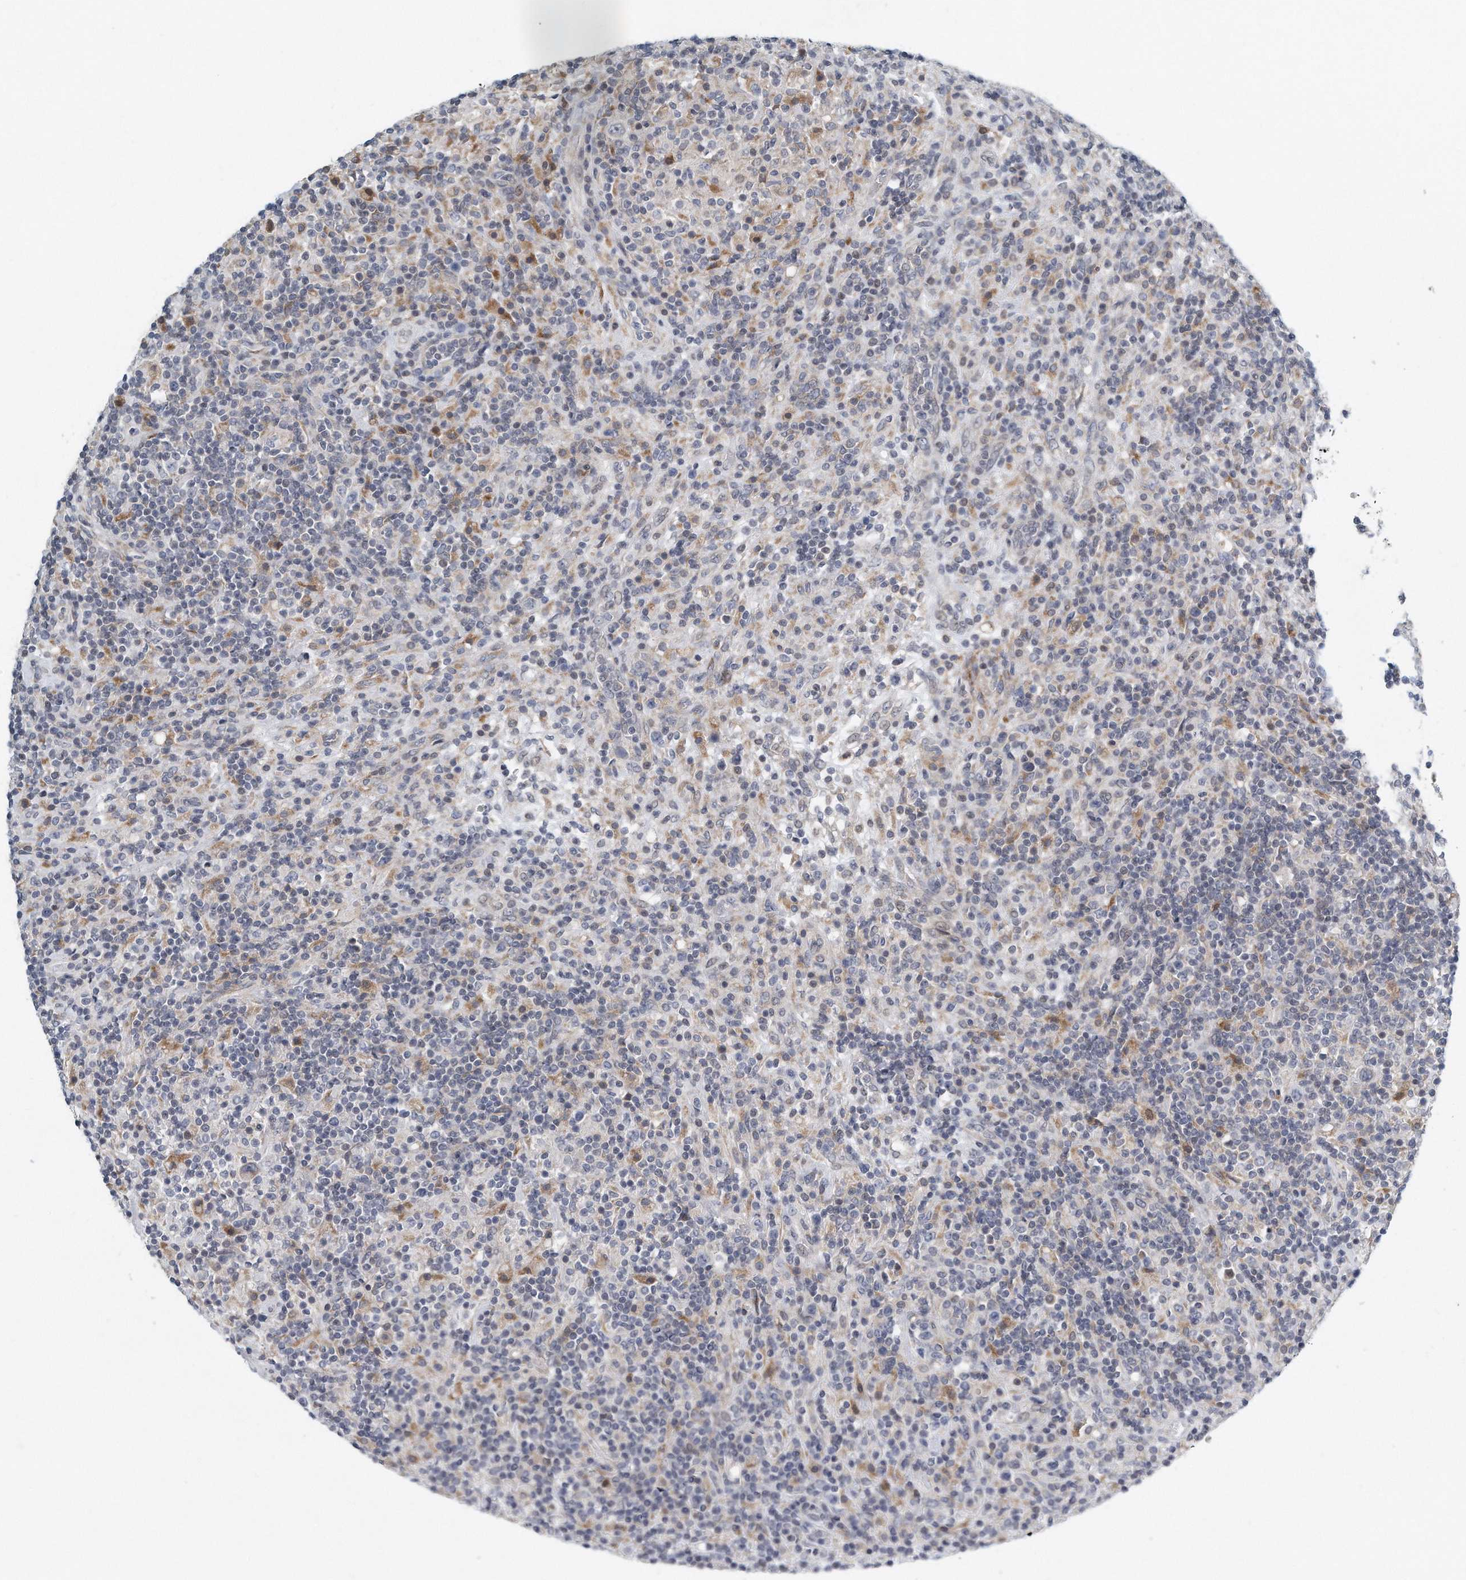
{"staining": {"intensity": "negative", "quantity": "none", "location": "none"}, "tissue": "lymphoma", "cell_type": "Tumor cells", "image_type": "cancer", "snomed": [{"axis": "morphology", "description": "Hodgkin's disease, NOS"}, {"axis": "topography", "description": "Lymph node"}], "caption": "Tumor cells show no significant staining in lymphoma.", "gene": "VLDLR", "patient": {"sex": "male", "age": 70}}